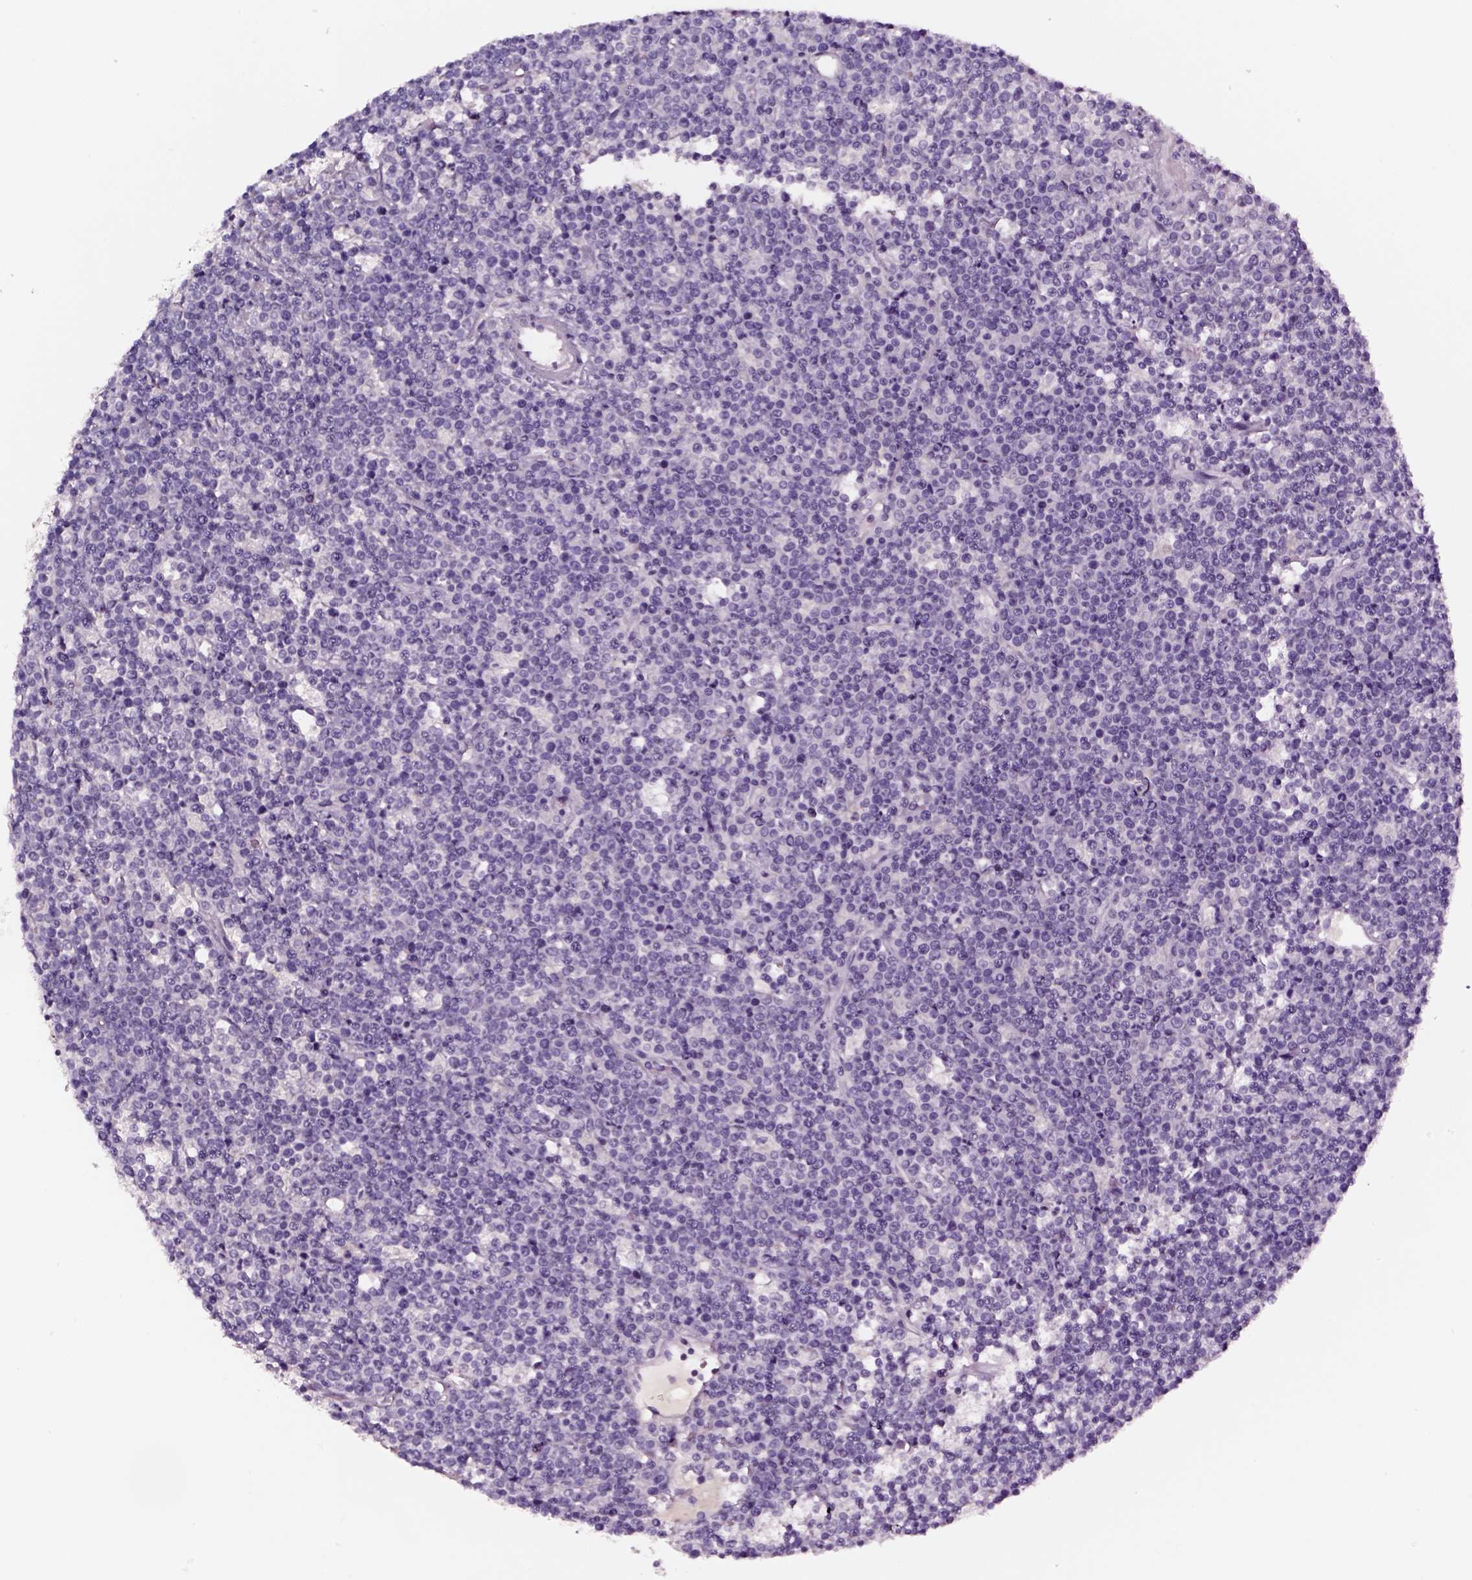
{"staining": {"intensity": "negative", "quantity": "none", "location": "none"}, "tissue": "lymphoma", "cell_type": "Tumor cells", "image_type": "cancer", "snomed": [{"axis": "morphology", "description": "Malignant lymphoma, non-Hodgkin's type, High grade"}, {"axis": "topography", "description": "Ovary"}], "caption": "Immunohistochemistry (IHC) histopathology image of human malignant lymphoma, non-Hodgkin's type (high-grade) stained for a protein (brown), which shows no staining in tumor cells.", "gene": "SMIM17", "patient": {"sex": "female", "age": 56}}